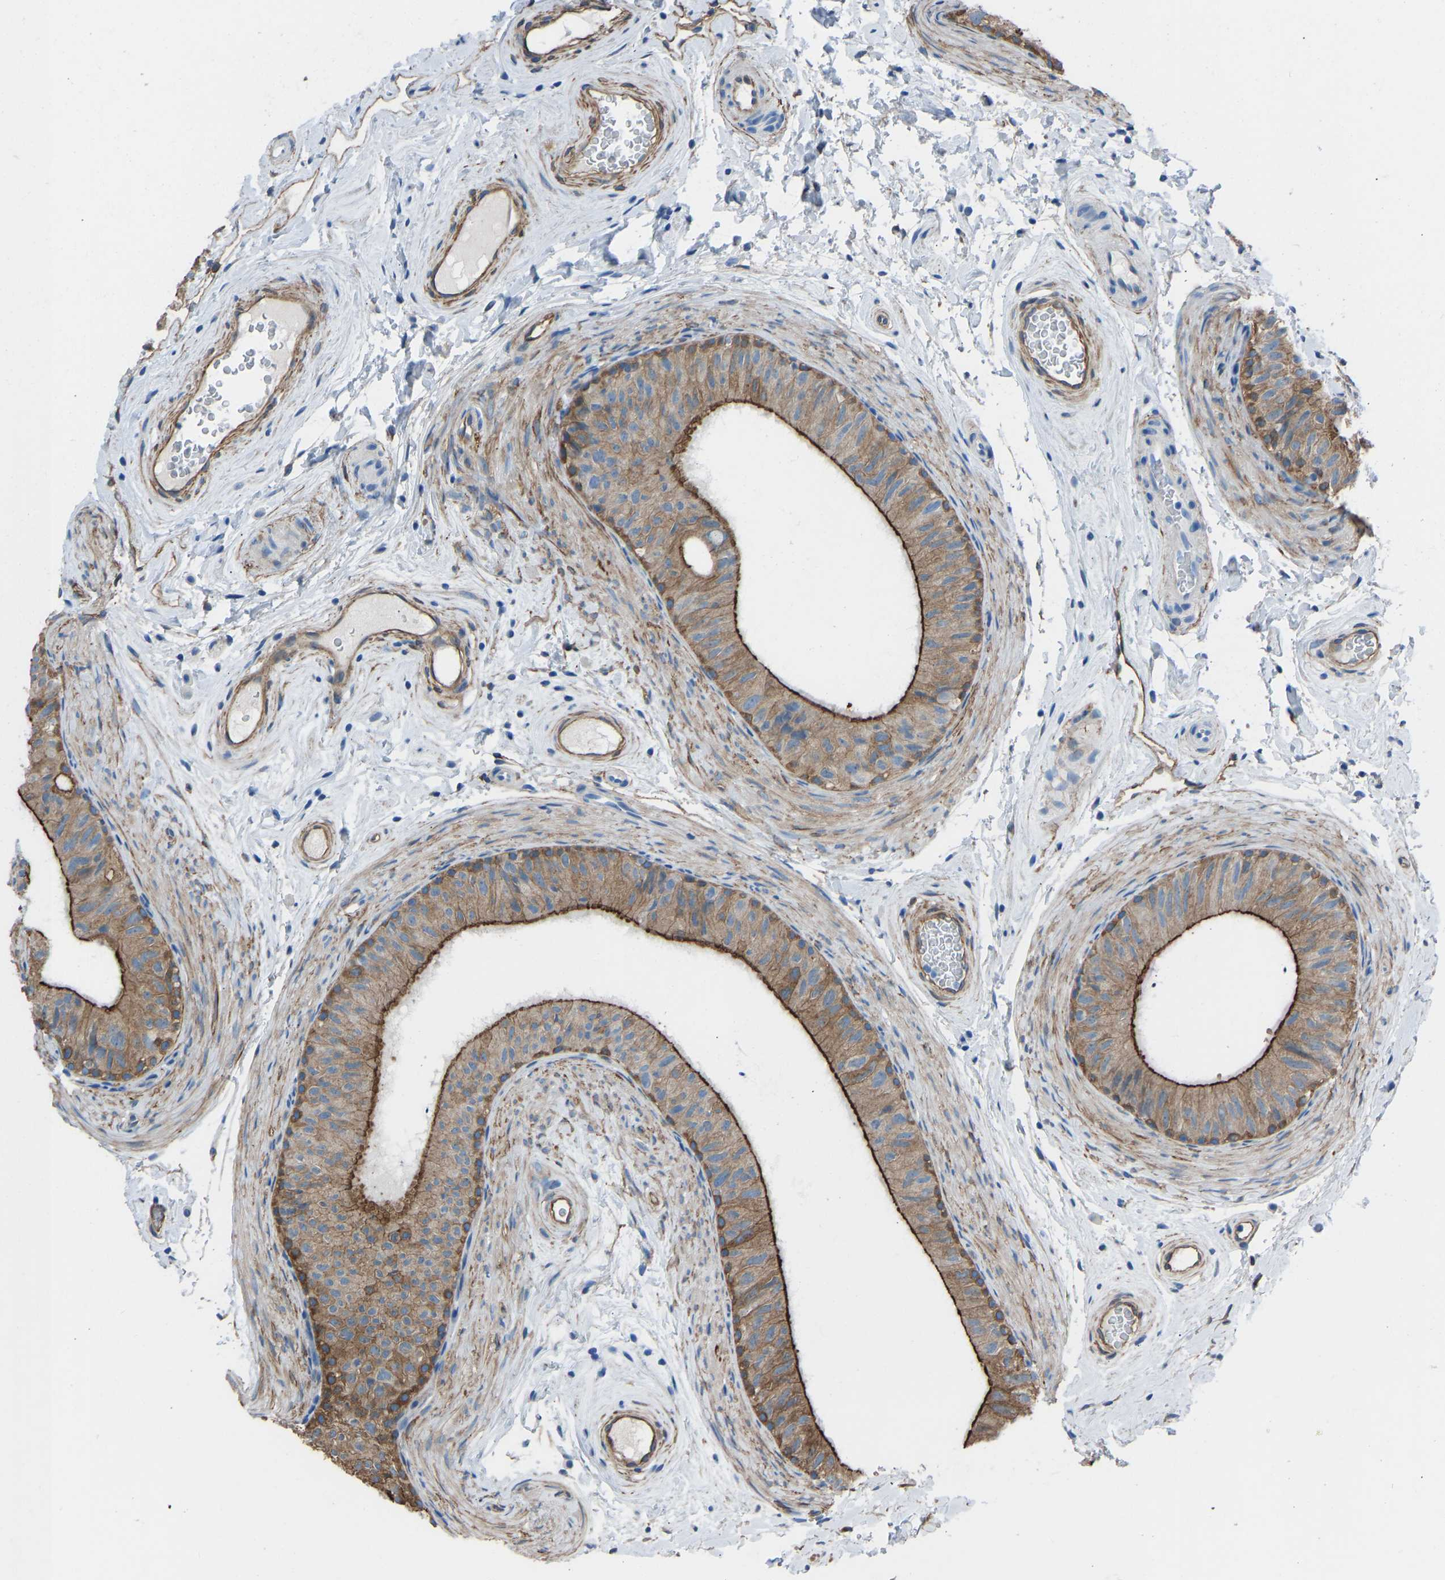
{"staining": {"intensity": "moderate", "quantity": ">75%", "location": "cytoplasmic/membranous"}, "tissue": "epididymis", "cell_type": "Glandular cells", "image_type": "normal", "snomed": [{"axis": "morphology", "description": "Normal tissue, NOS"}, {"axis": "topography", "description": "Epididymis"}], "caption": "Human epididymis stained with a brown dye shows moderate cytoplasmic/membranous positive expression in approximately >75% of glandular cells.", "gene": "MYH10", "patient": {"sex": "male", "age": 34}}